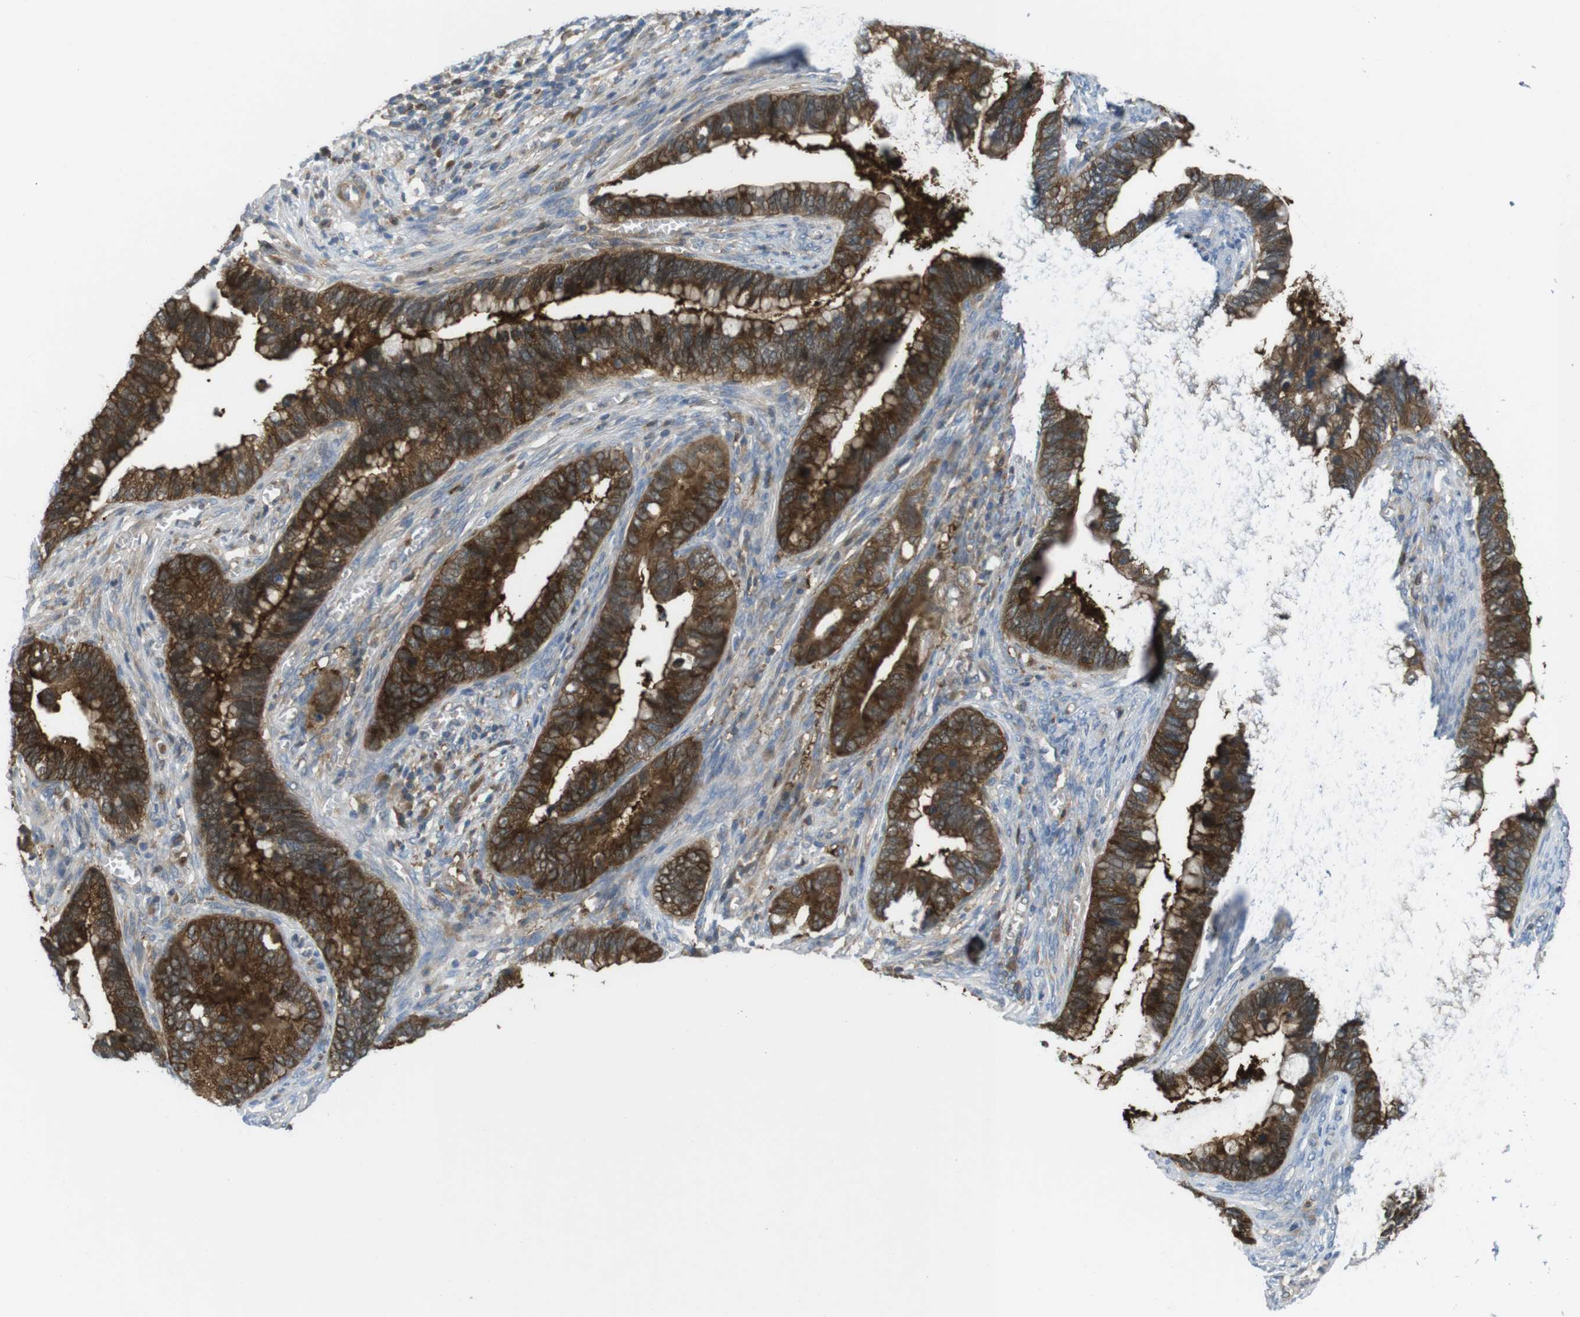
{"staining": {"intensity": "strong", "quantity": ">75%", "location": "cytoplasmic/membranous"}, "tissue": "cervical cancer", "cell_type": "Tumor cells", "image_type": "cancer", "snomed": [{"axis": "morphology", "description": "Adenocarcinoma, NOS"}, {"axis": "topography", "description": "Cervix"}], "caption": "IHC of cervical cancer demonstrates high levels of strong cytoplasmic/membranous expression in approximately >75% of tumor cells.", "gene": "MTHFD1", "patient": {"sex": "female", "age": 44}}